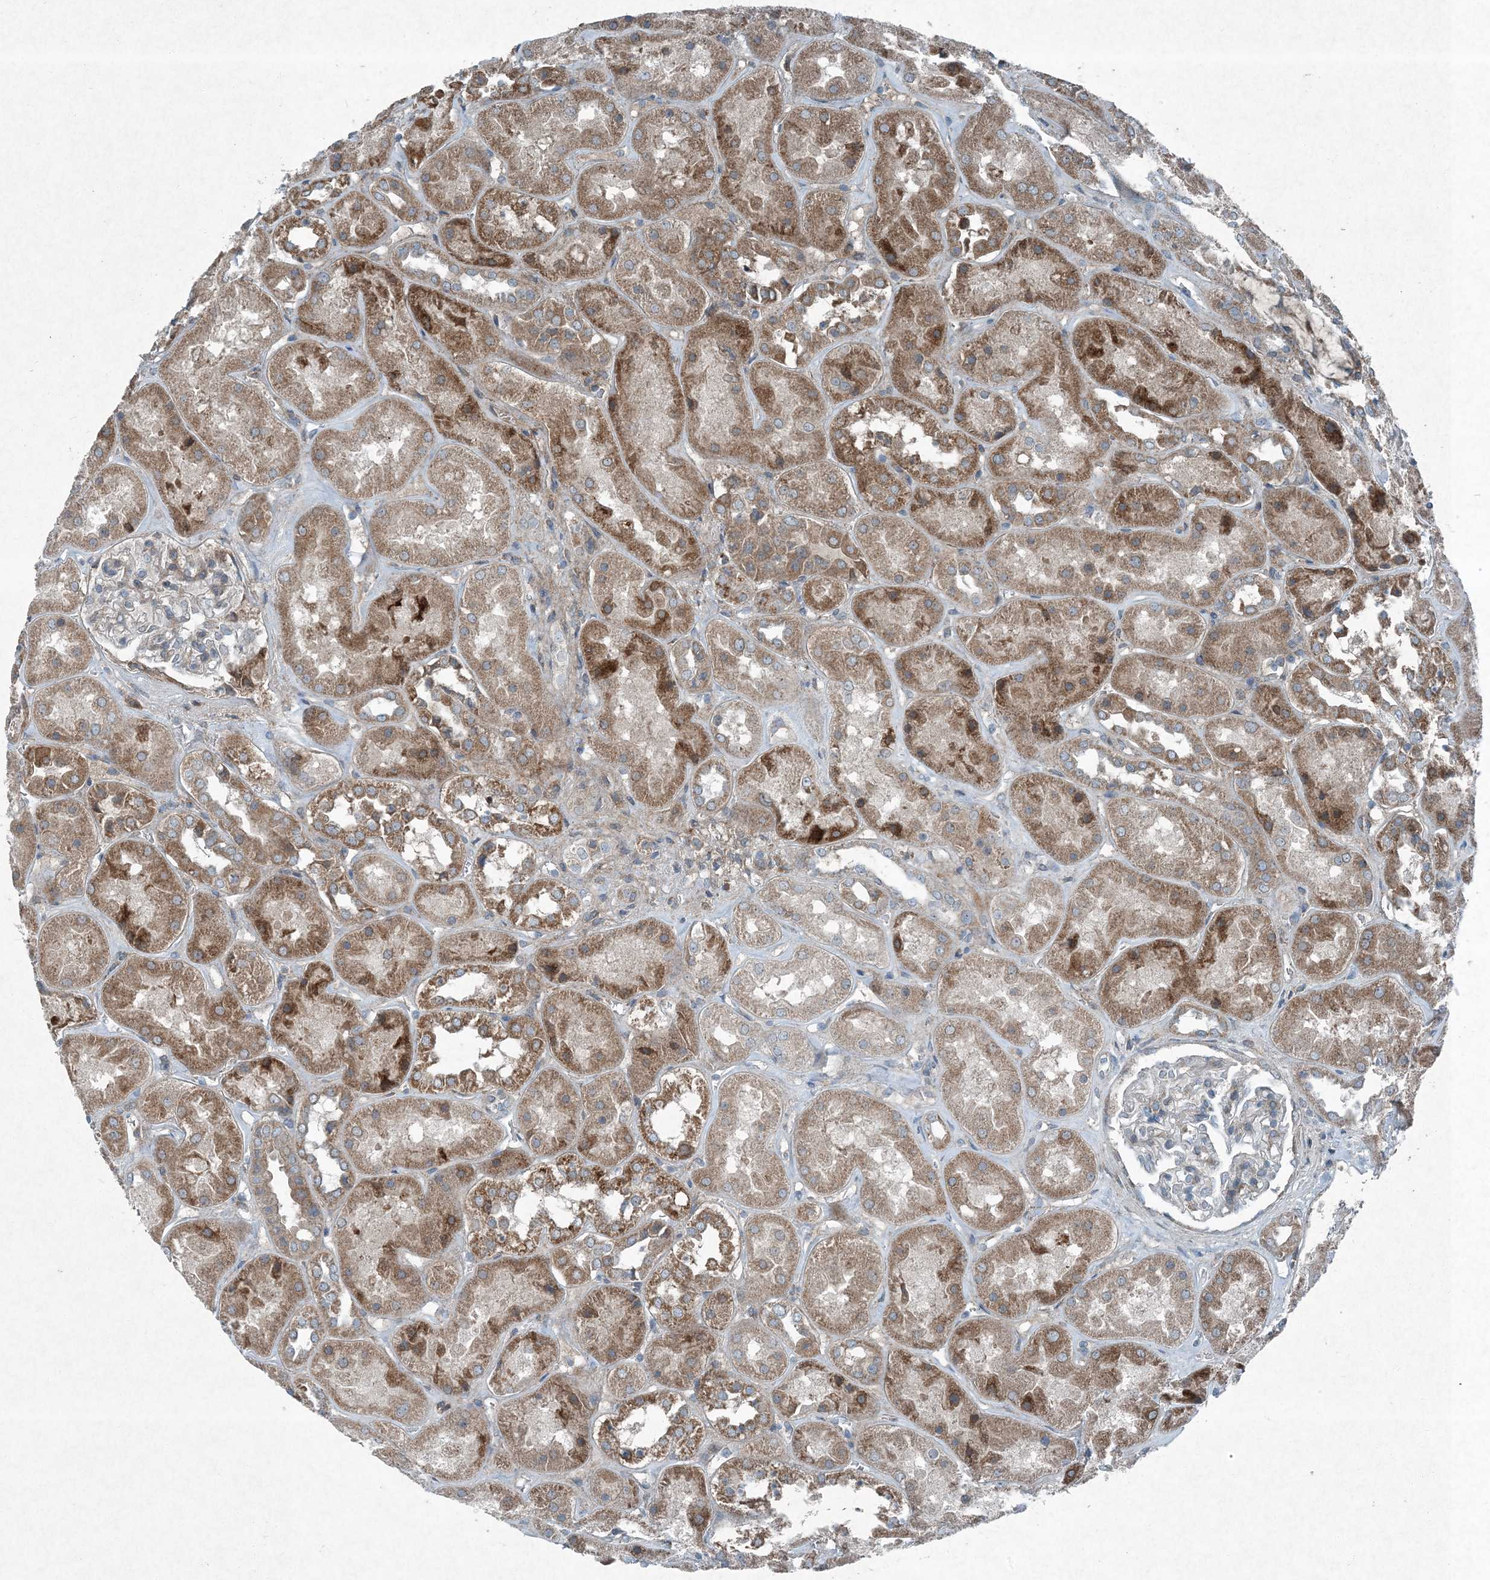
{"staining": {"intensity": "moderate", "quantity": "<25%", "location": "cytoplasmic/membranous"}, "tissue": "kidney", "cell_type": "Cells in glomeruli", "image_type": "normal", "snomed": [{"axis": "morphology", "description": "Normal tissue, NOS"}, {"axis": "topography", "description": "Kidney"}], "caption": "The image reveals immunohistochemical staining of normal kidney. There is moderate cytoplasmic/membranous positivity is identified in about <25% of cells in glomeruli.", "gene": "APOM", "patient": {"sex": "male", "age": 70}}